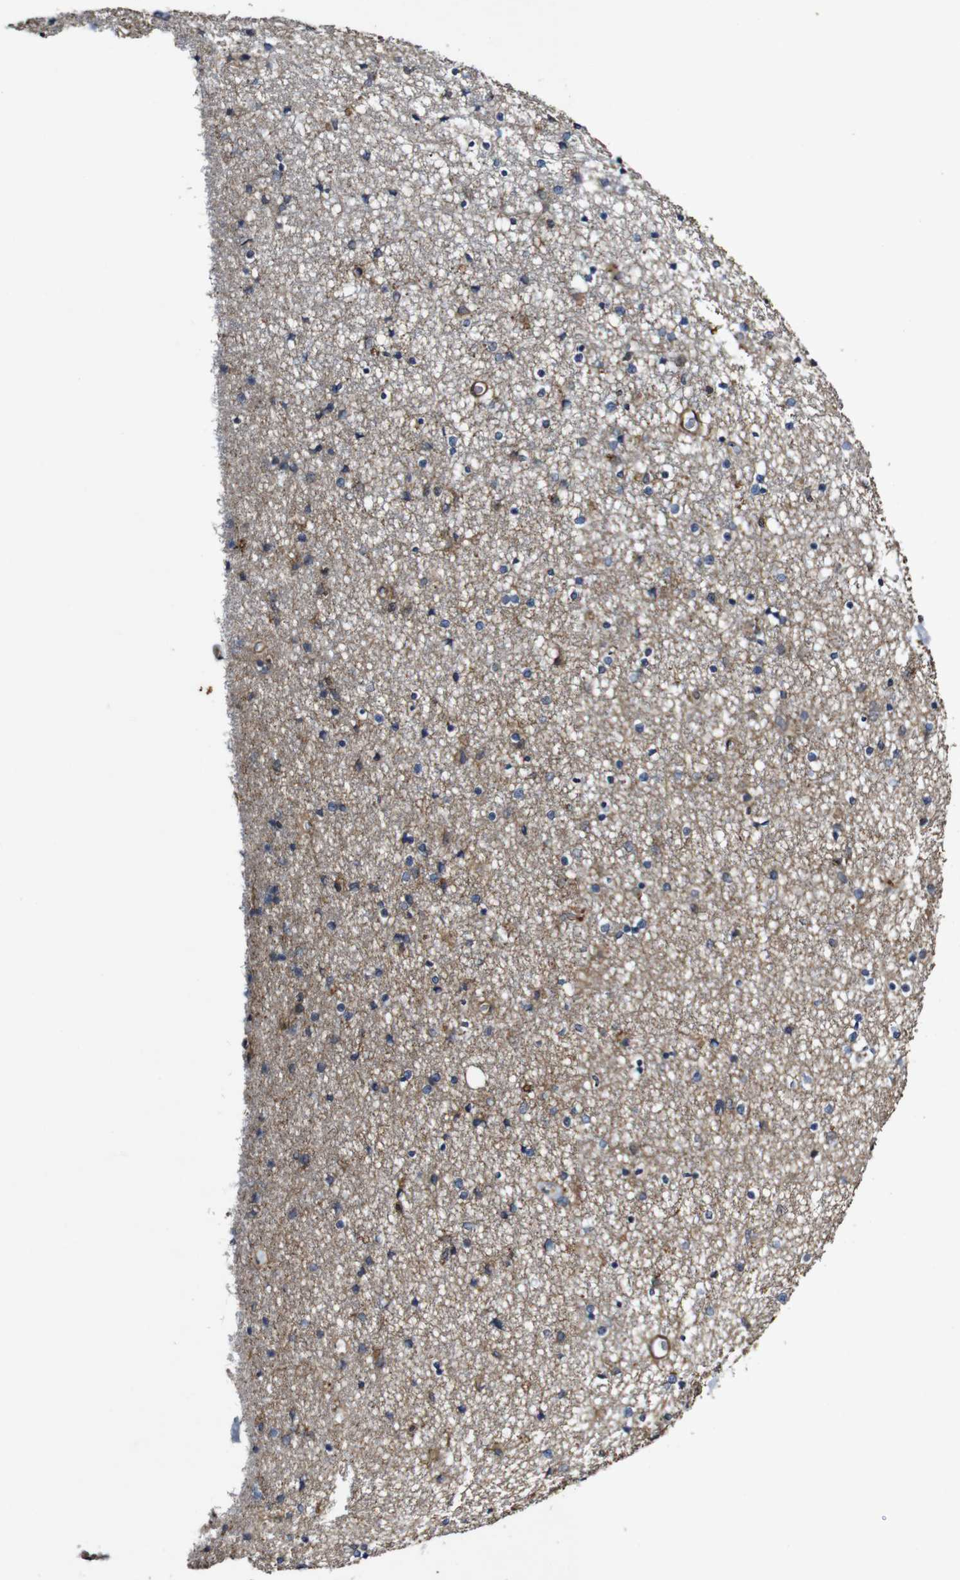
{"staining": {"intensity": "moderate", "quantity": "<25%", "location": "cytoplasmic/membranous"}, "tissue": "caudate", "cell_type": "Glial cells", "image_type": "normal", "snomed": [{"axis": "morphology", "description": "Normal tissue, NOS"}, {"axis": "topography", "description": "Lateral ventricle wall"}], "caption": "Protein analysis of normal caudate displays moderate cytoplasmic/membranous staining in about <25% of glial cells.", "gene": "GSDME", "patient": {"sex": "female", "age": 54}}